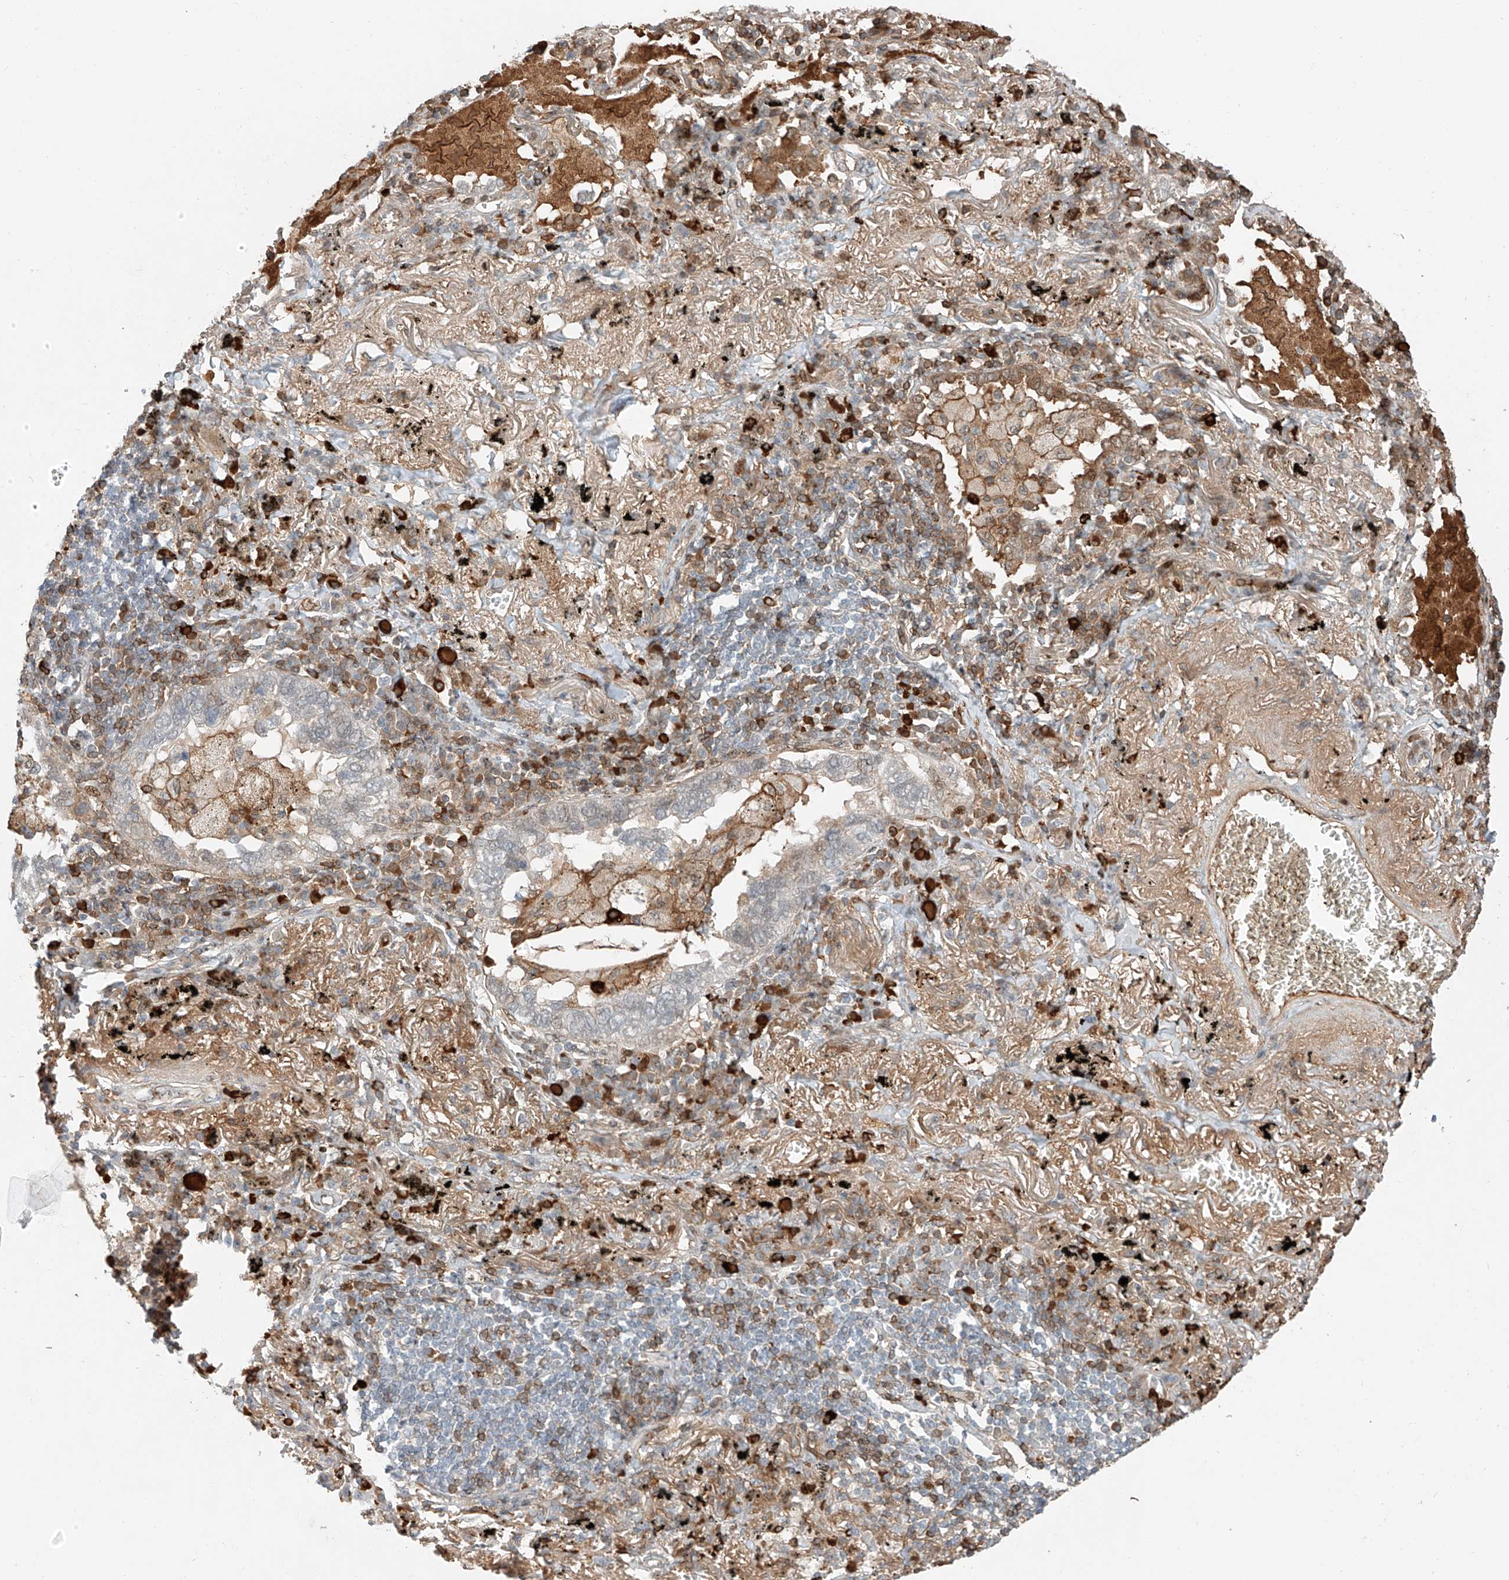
{"staining": {"intensity": "negative", "quantity": "none", "location": "none"}, "tissue": "lung cancer", "cell_type": "Tumor cells", "image_type": "cancer", "snomed": [{"axis": "morphology", "description": "Adenocarcinoma, NOS"}, {"axis": "topography", "description": "Lung"}], "caption": "Immunohistochemical staining of lung adenocarcinoma reveals no significant staining in tumor cells.", "gene": "CEP162", "patient": {"sex": "male", "age": 65}}